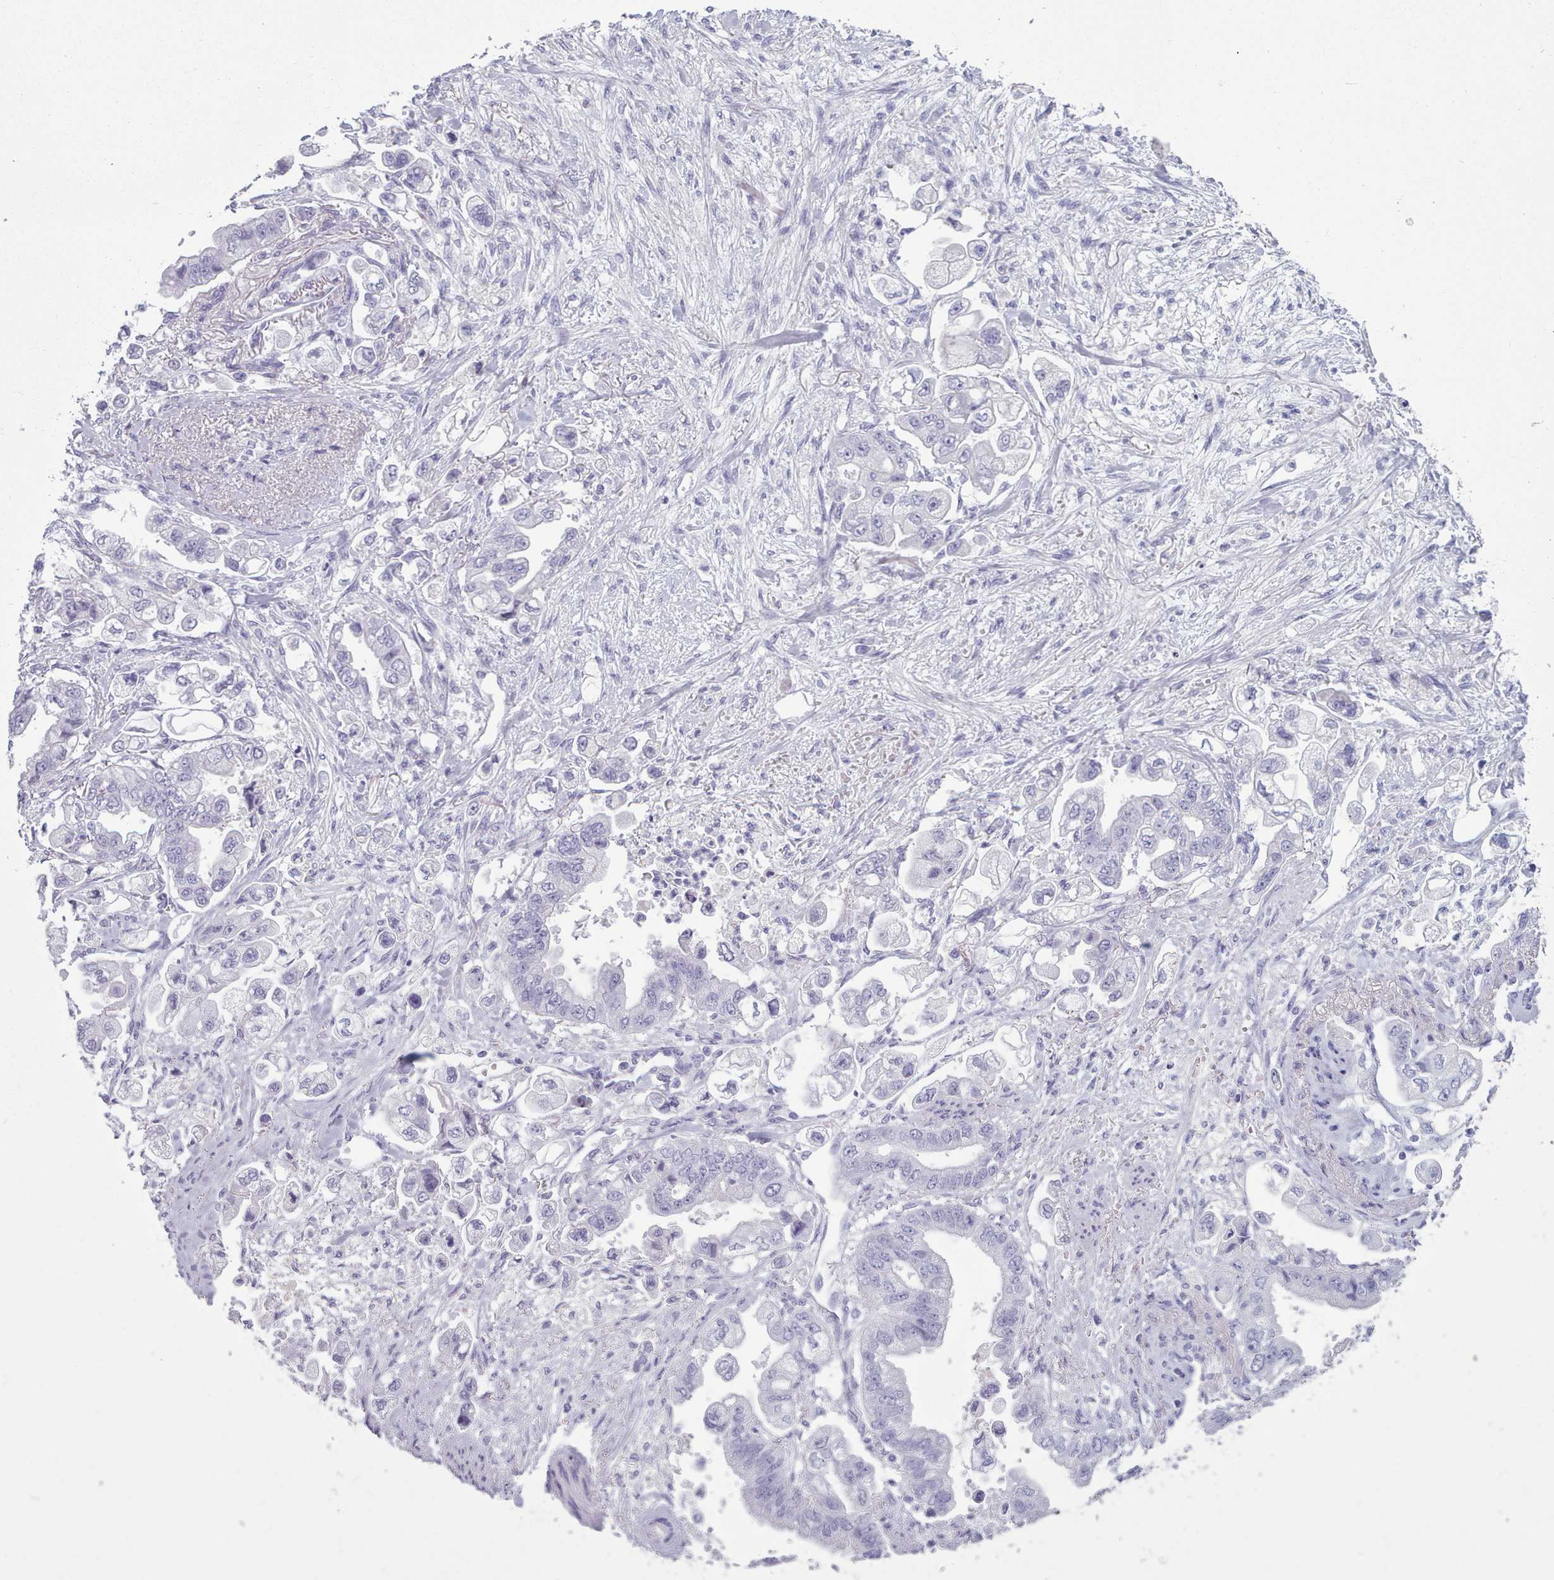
{"staining": {"intensity": "negative", "quantity": "none", "location": "none"}, "tissue": "stomach cancer", "cell_type": "Tumor cells", "image_type": "cancer", "snomed": [{"axis": "morphology", "description": "Adenocarcinoma, NOS"}, {"axis": "topography", "description": "Stomach"}], "caption": "An immunohistochemistry micrograph of stomach cancer is shown. There is no staining in tumor cells of stomach cancer. The staining is performed using DAB (3,3'-diaminobenzidine) brown chromogen with nuclei counter-stained in using hematoxylin.", "gene": "ZNF43", "patient": {"sex": "male", "age": 62}}